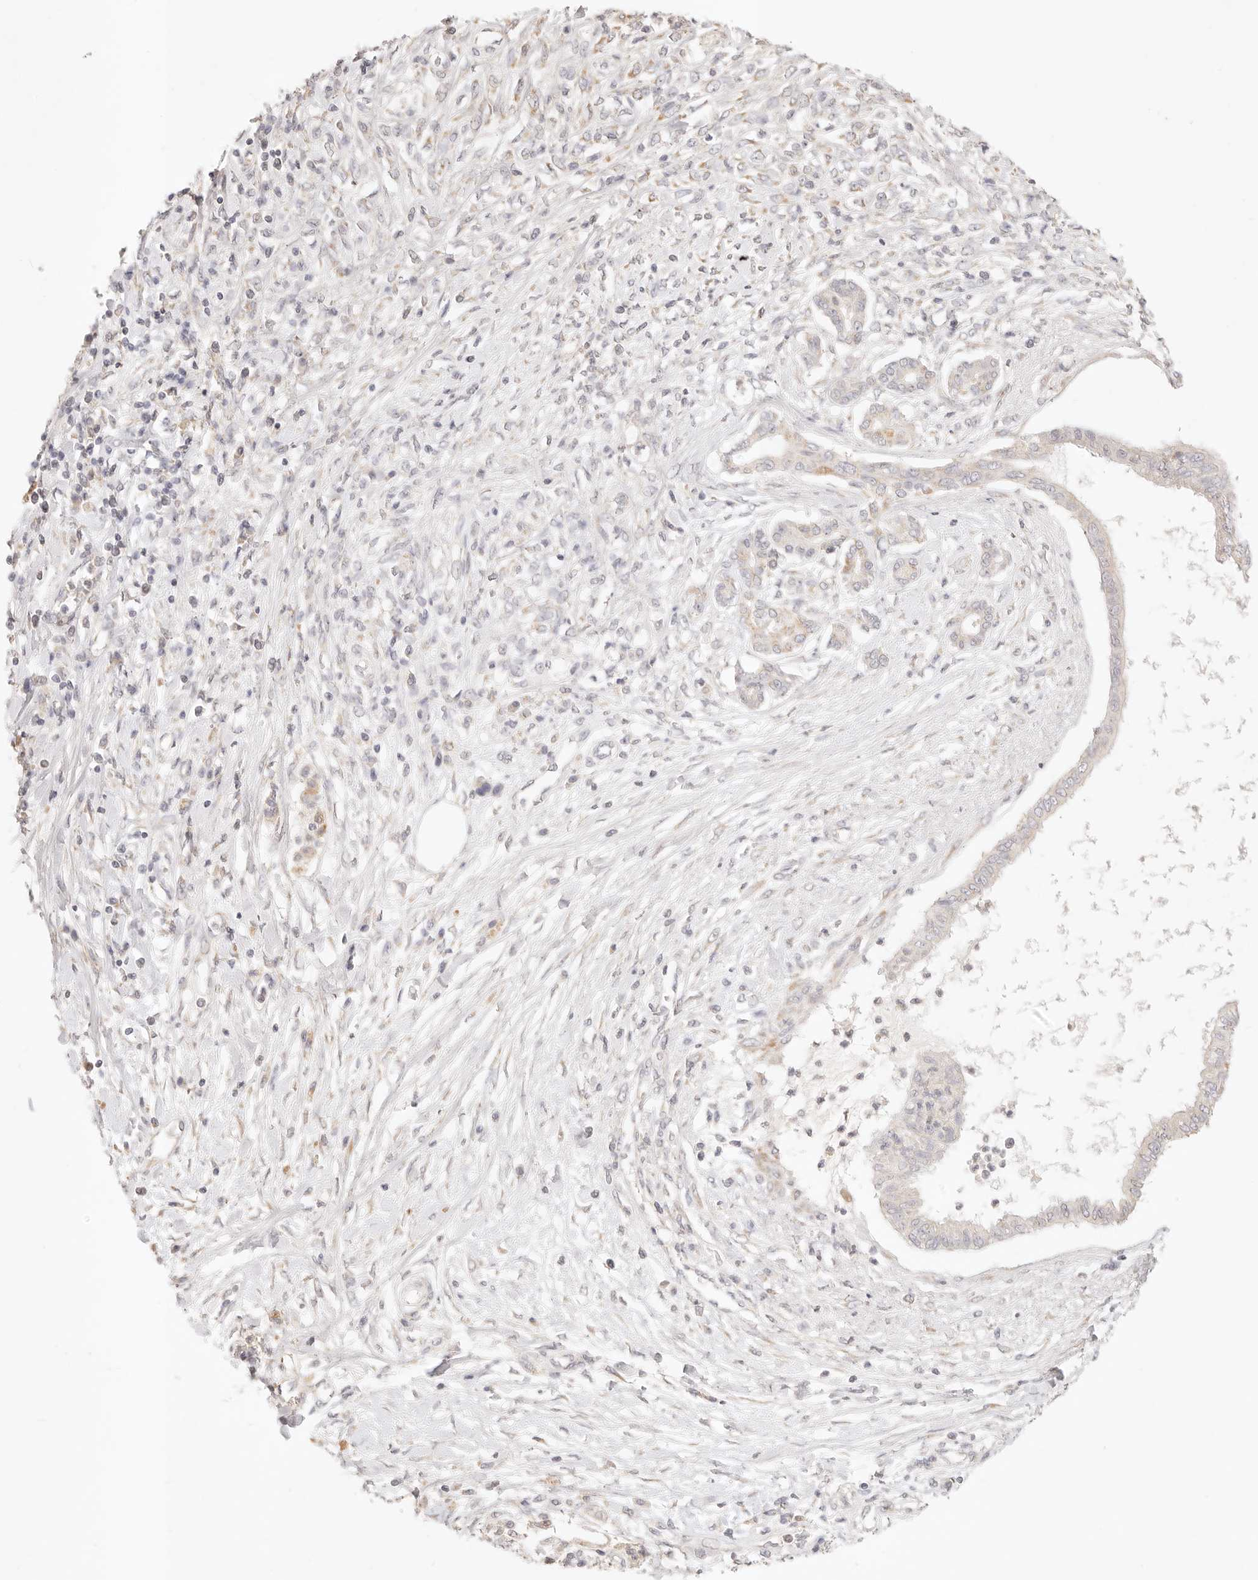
{"staining": {"intensity": "negative", "quantity": "none", "location": "none"}, "tissue": "pancreatic cancer", "cell_type": "Tumor cells", "image_type": "cancer", "snomed": [{"axis": "morphology", "description": "Adenocarcinoma, NOS"}, {"axis": "topography", "description": "Pancreas"}], "caption": "This is an immunohistochemistry histopathology image of human pancreatic cancer (adenocarcinoma). There is no expression in tumor cells.", "gene": "GPR156", "patient": {"sex": "female", "age": 56}}